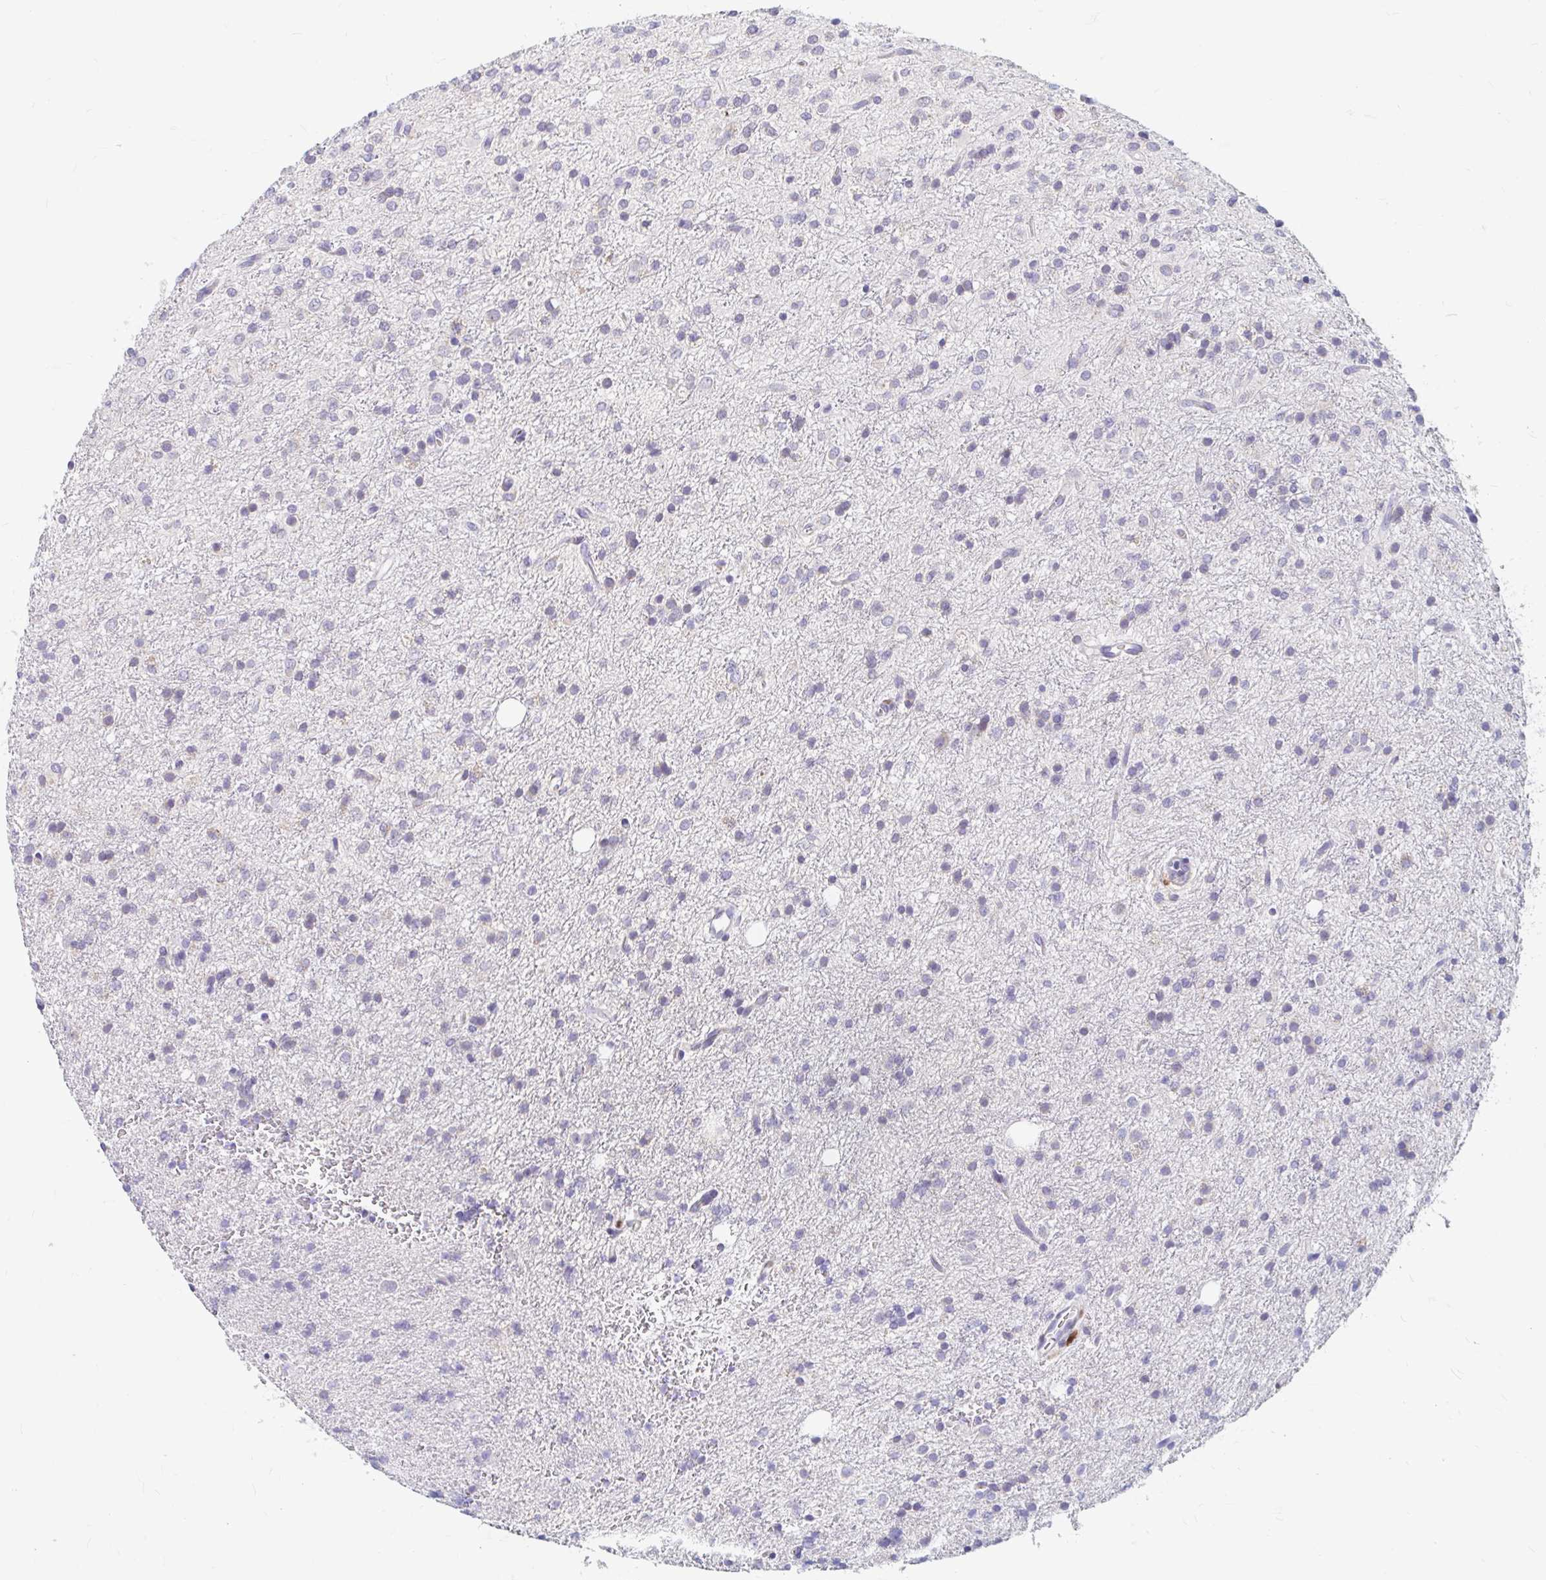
{"staining": {"intensity": "negative", "quantity": "none", "location": "none"}, "tissue": "glioma", "cell_type": "Tumor cells", "image_type": "cancer", "snomed": [{"axis": "morphology", "description": "Glioma, malignant, Low grade"}, {"axis": "topography", "description": "Brain"}], "caption": "Glioma was stained to show a protein in brown. There is no significant staining in tumor cells. The staining was performed using DAB (3,3'-diaminobenzidine) to visualize the protein expression in brown, while the nuclei were stained in blue with hematoxylin (Magnification: 20x).", "gene": "ADH1A", "patient": {"sex": "female", "age": 33}}